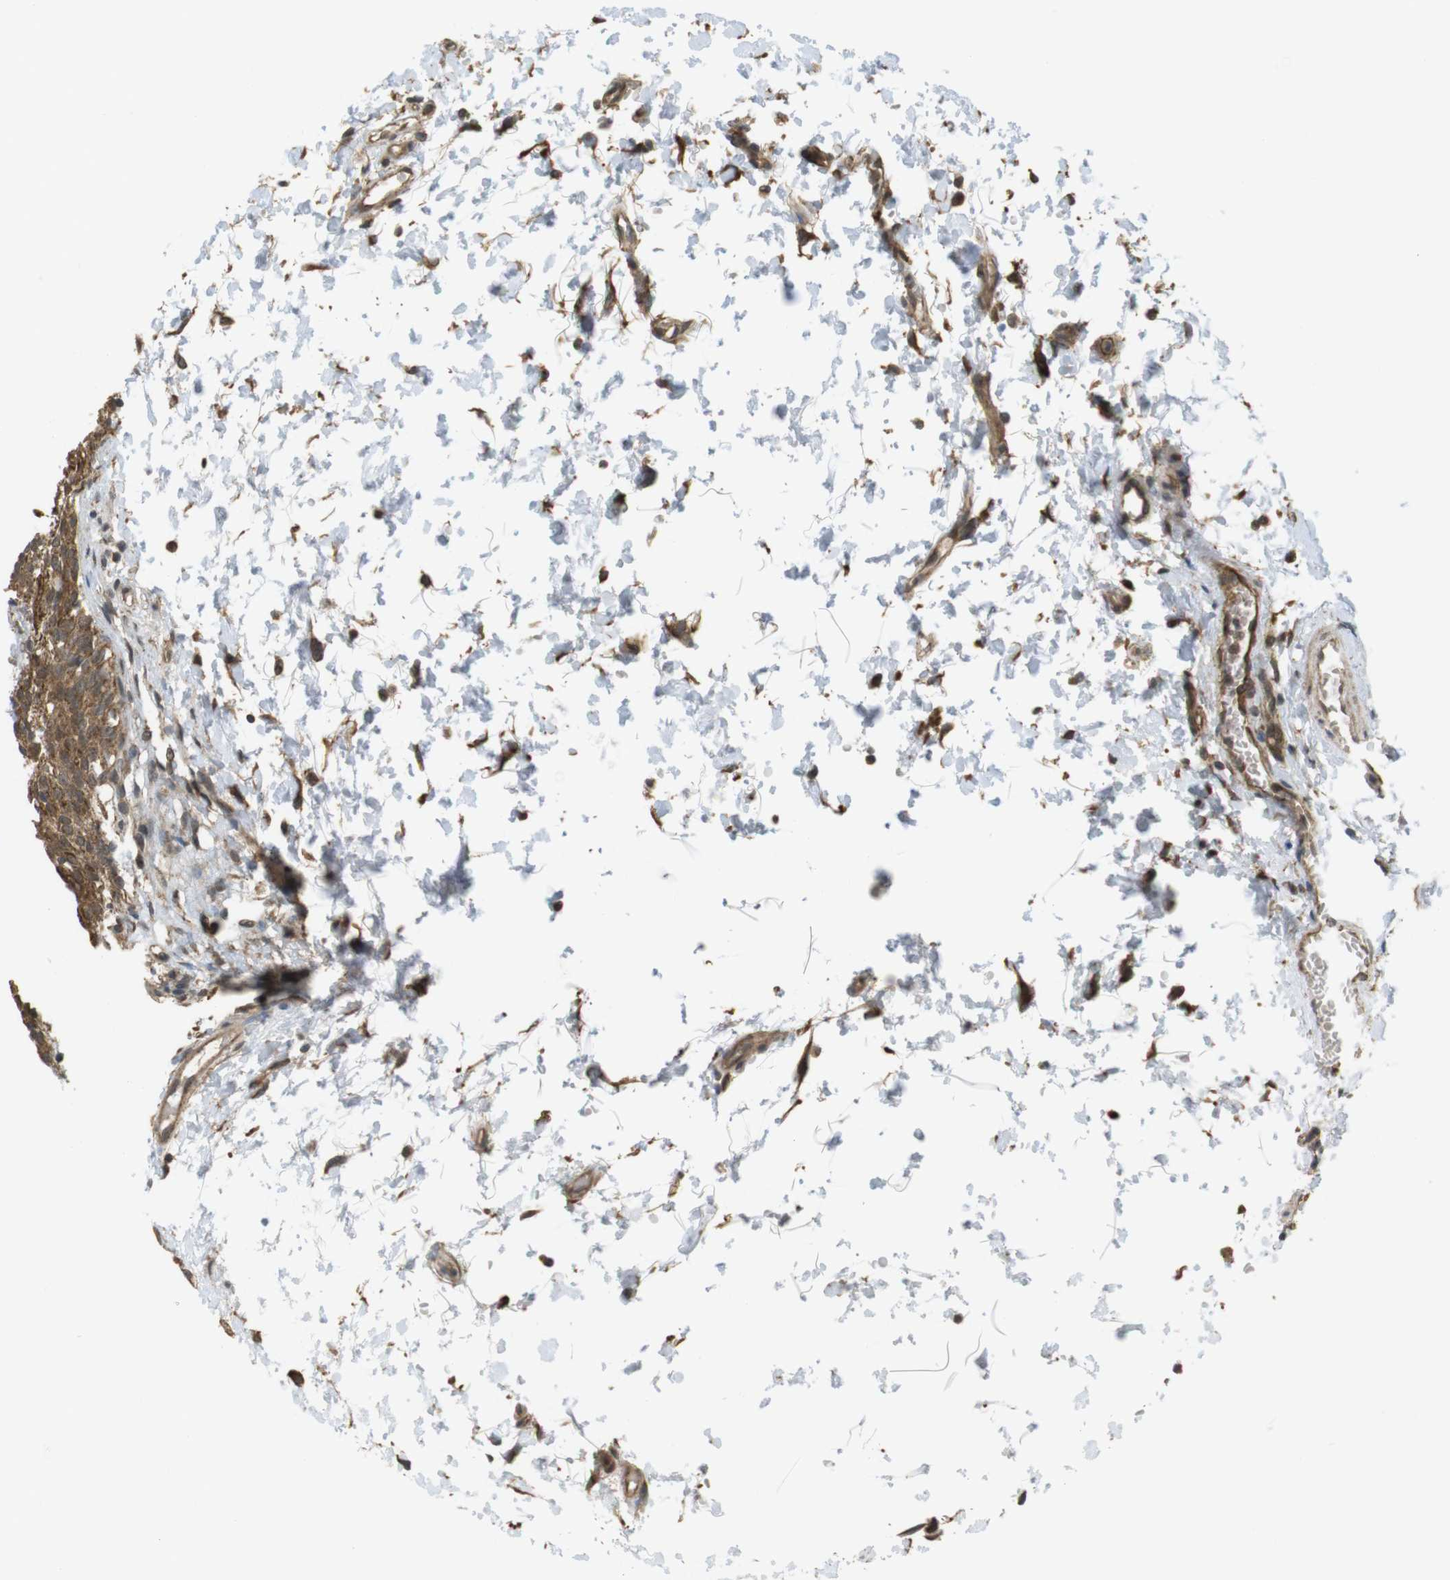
{"staining": {"intensity": "moderate", "quantity": ">75%", "location": "cytoplasmic/membranous"}, "tissue": "urinary bladder", "cell_type": "Urothelial cells", "image_type": "normal", "snomed": [{"axis": "morphology", "description": "Normal tissue, NOS"}, {"axis": "topography", "description": "Urinary bladder"}], "caption": "This micrograph reveals benign urinary bladder stained with immunohistochemistry (IHC) to label a protein in brown. The cytoplasmic/membranous of urothelial cells show moderate positivity for the protein. Nuclei are counter-stained blue.", "gene": "RNF130", "patient": {"sex": "male", "age": 55}}